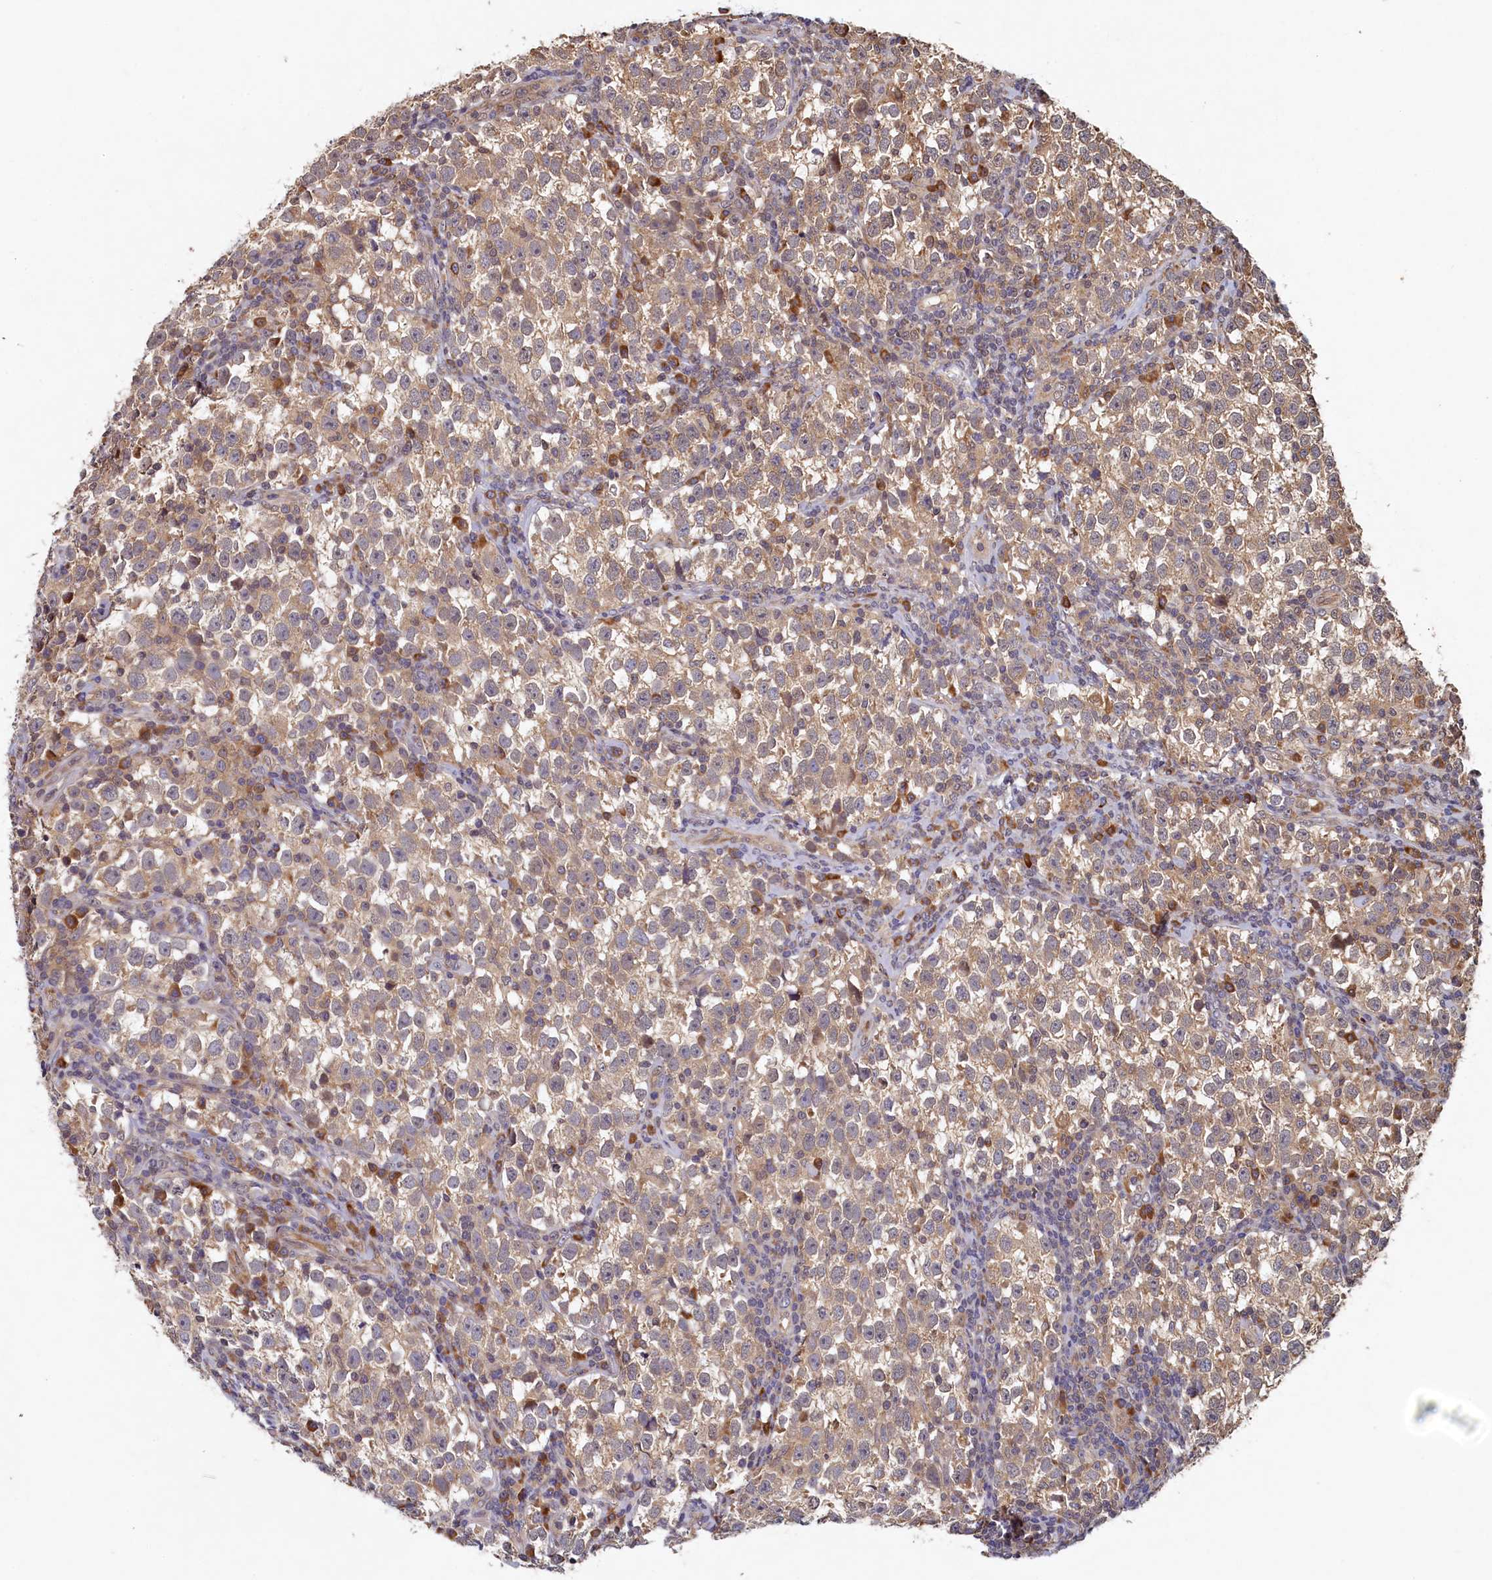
{"staining": {"intensity": "weak", "quantity": ">75%", "location": "cytoplasmic/membranous"}, "tissue": "testis cancer", "cell_type": "Tumor cells", "image_type": "cancer", "snomed": [{"axis": "morphology", "description": "Normal tissue, NOS"}, {"axis": "morphology", "description": "Seminoma, NOS"}, {"axis": "topography", "description": "Testis"}], "caption": "This micrograph shows testis cancer (seminoma) stained with immunohistochemistry to label a protein in brown. The cytoplasmic/membranous of tumor cells show weak positivity for the protein. Nuclei are counter-stained blue.", "gene": "LCMT2", "patient": {"sex": "male", "age": 43}}